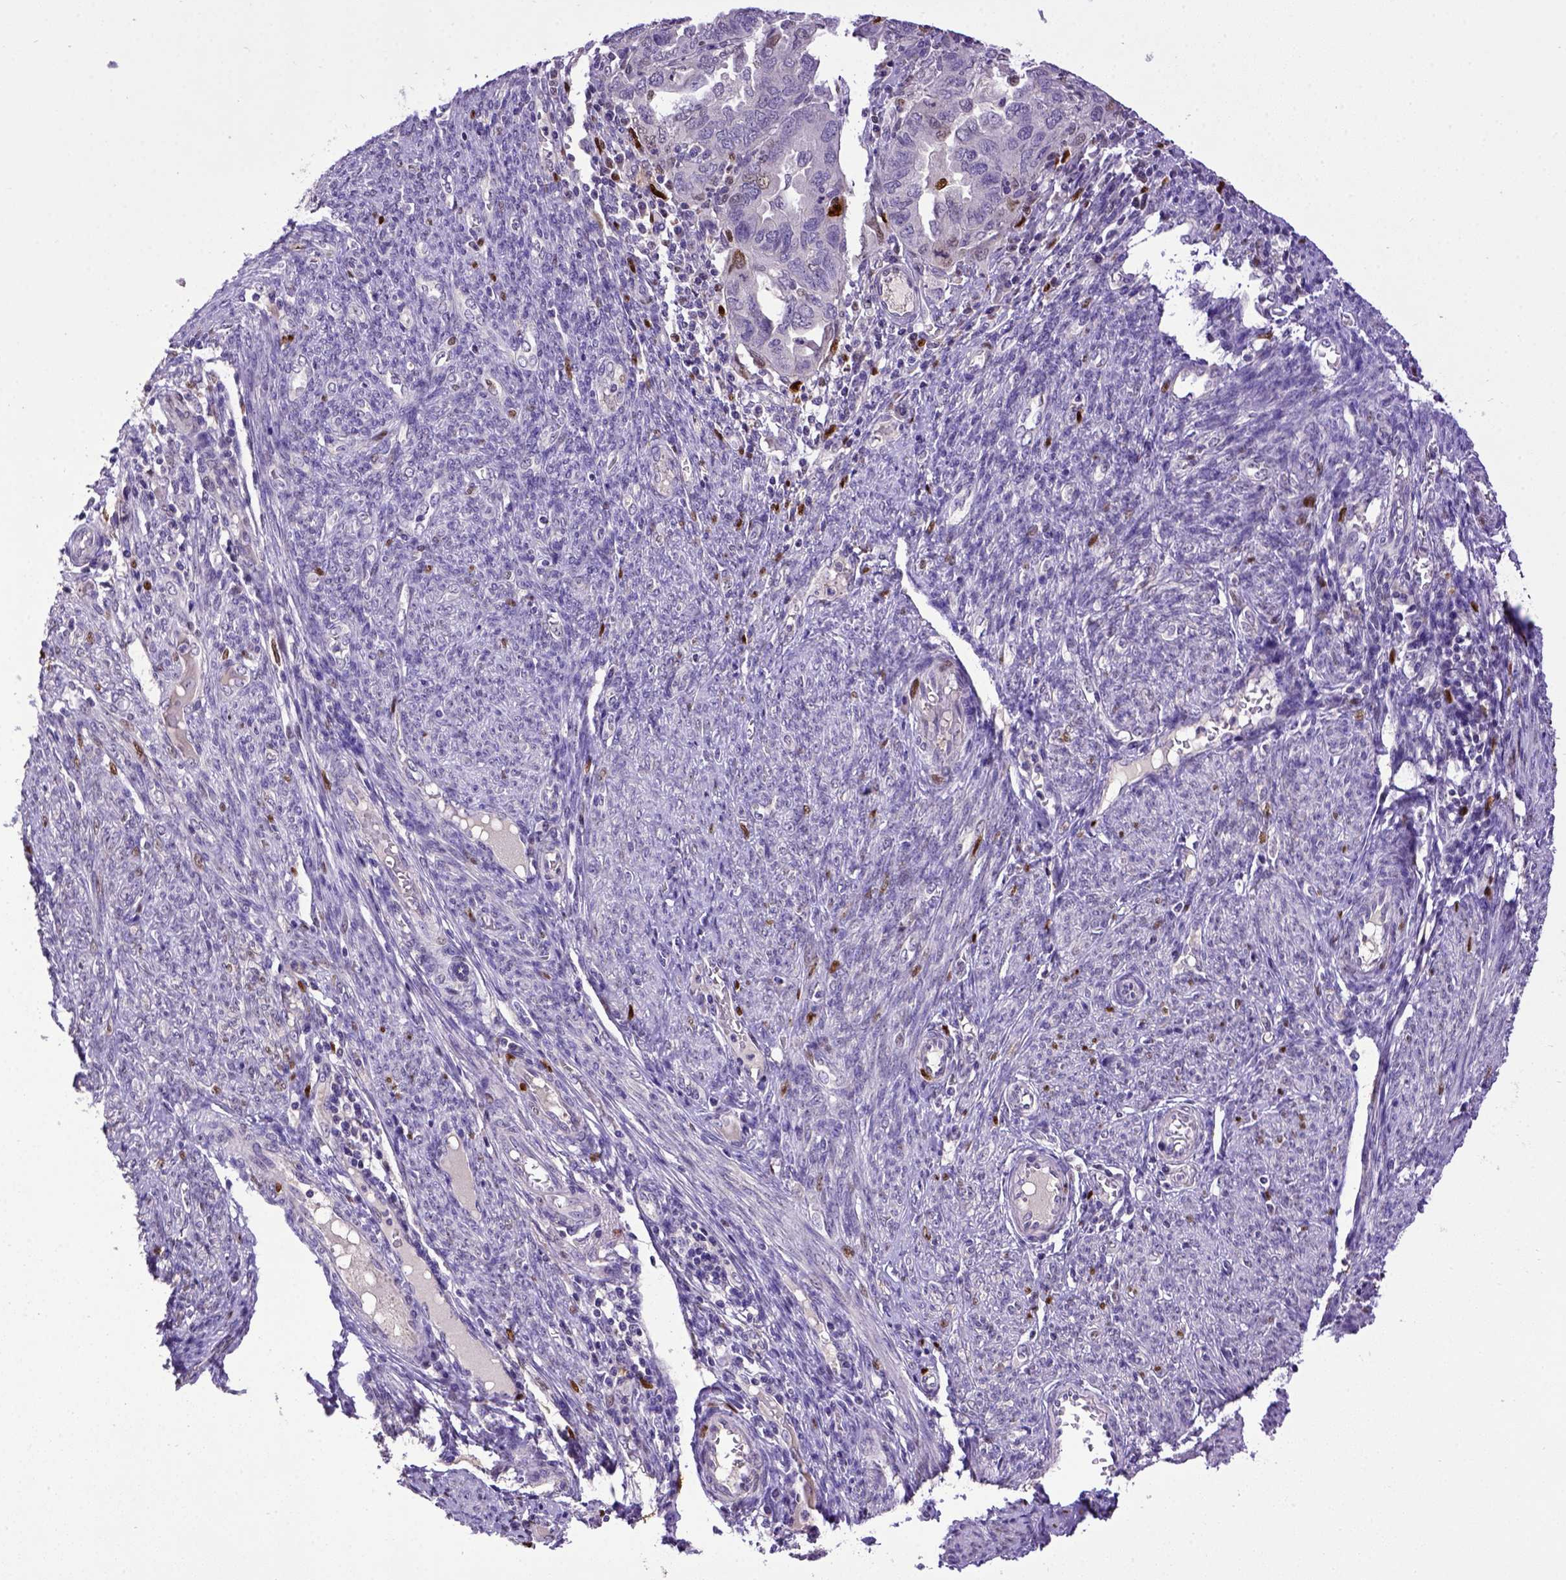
{"staining": {"intensity": "negative", "quantity": "none", "location": "none"}, "tissue": "endometrial cancer", "cell_type": "Tumor cells", "image_type": "cancer", "snomed": [{"axis": "morphology", "description": "Adenocarcinoma, NOS"}, {"axis": "topography", "description": "Endometrium"}], "caption": "Immunohistochemical staining of endometrial adenocarcinoma reveals no significant expression in tumor cells.", "gene": "CDKN1A", "patient": {"sex": "female", "age": 79}}